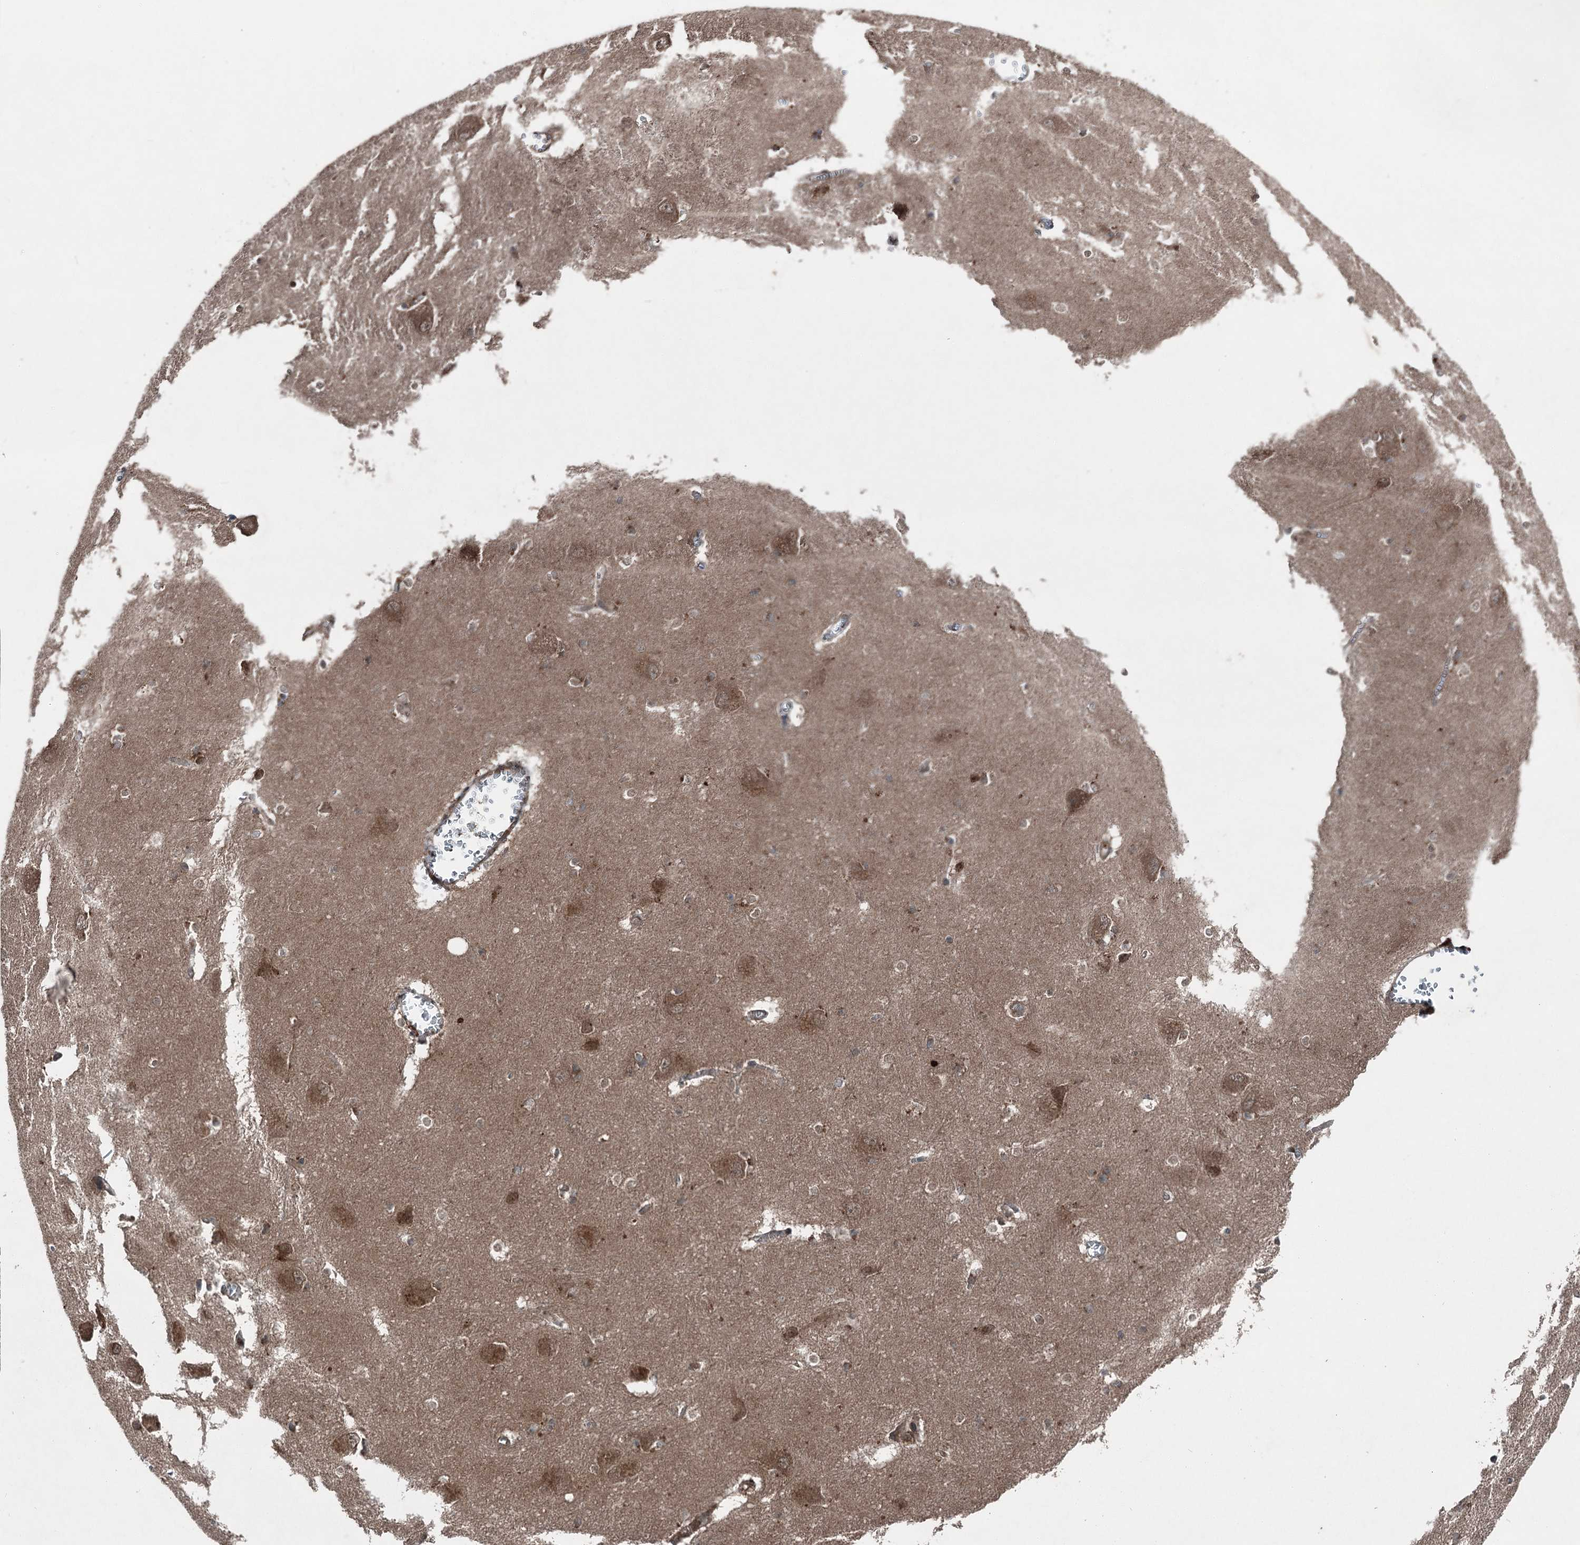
{"staining": {"intensity": "moderate", "quantity": "<25%", "location": "cytoplasmic/membranous,nuclear"}, "tissue": "caudate", "cell_type": "Glial cells", "image_type": "normal", "snomed": [{"axis": "morphology", "description": "Normal tissue, NOS"}, {"axis": "topography", "description": "Lateral ventricle wall"}], "caption": "This is a photomicrograph of IHC staining of benign caudate, which shows moderate positivity in the cytoplasmic/membranous,nuclear of glial cells.", "gene": "BORCS7", "patient": {"sex": "male", "age": 37}}